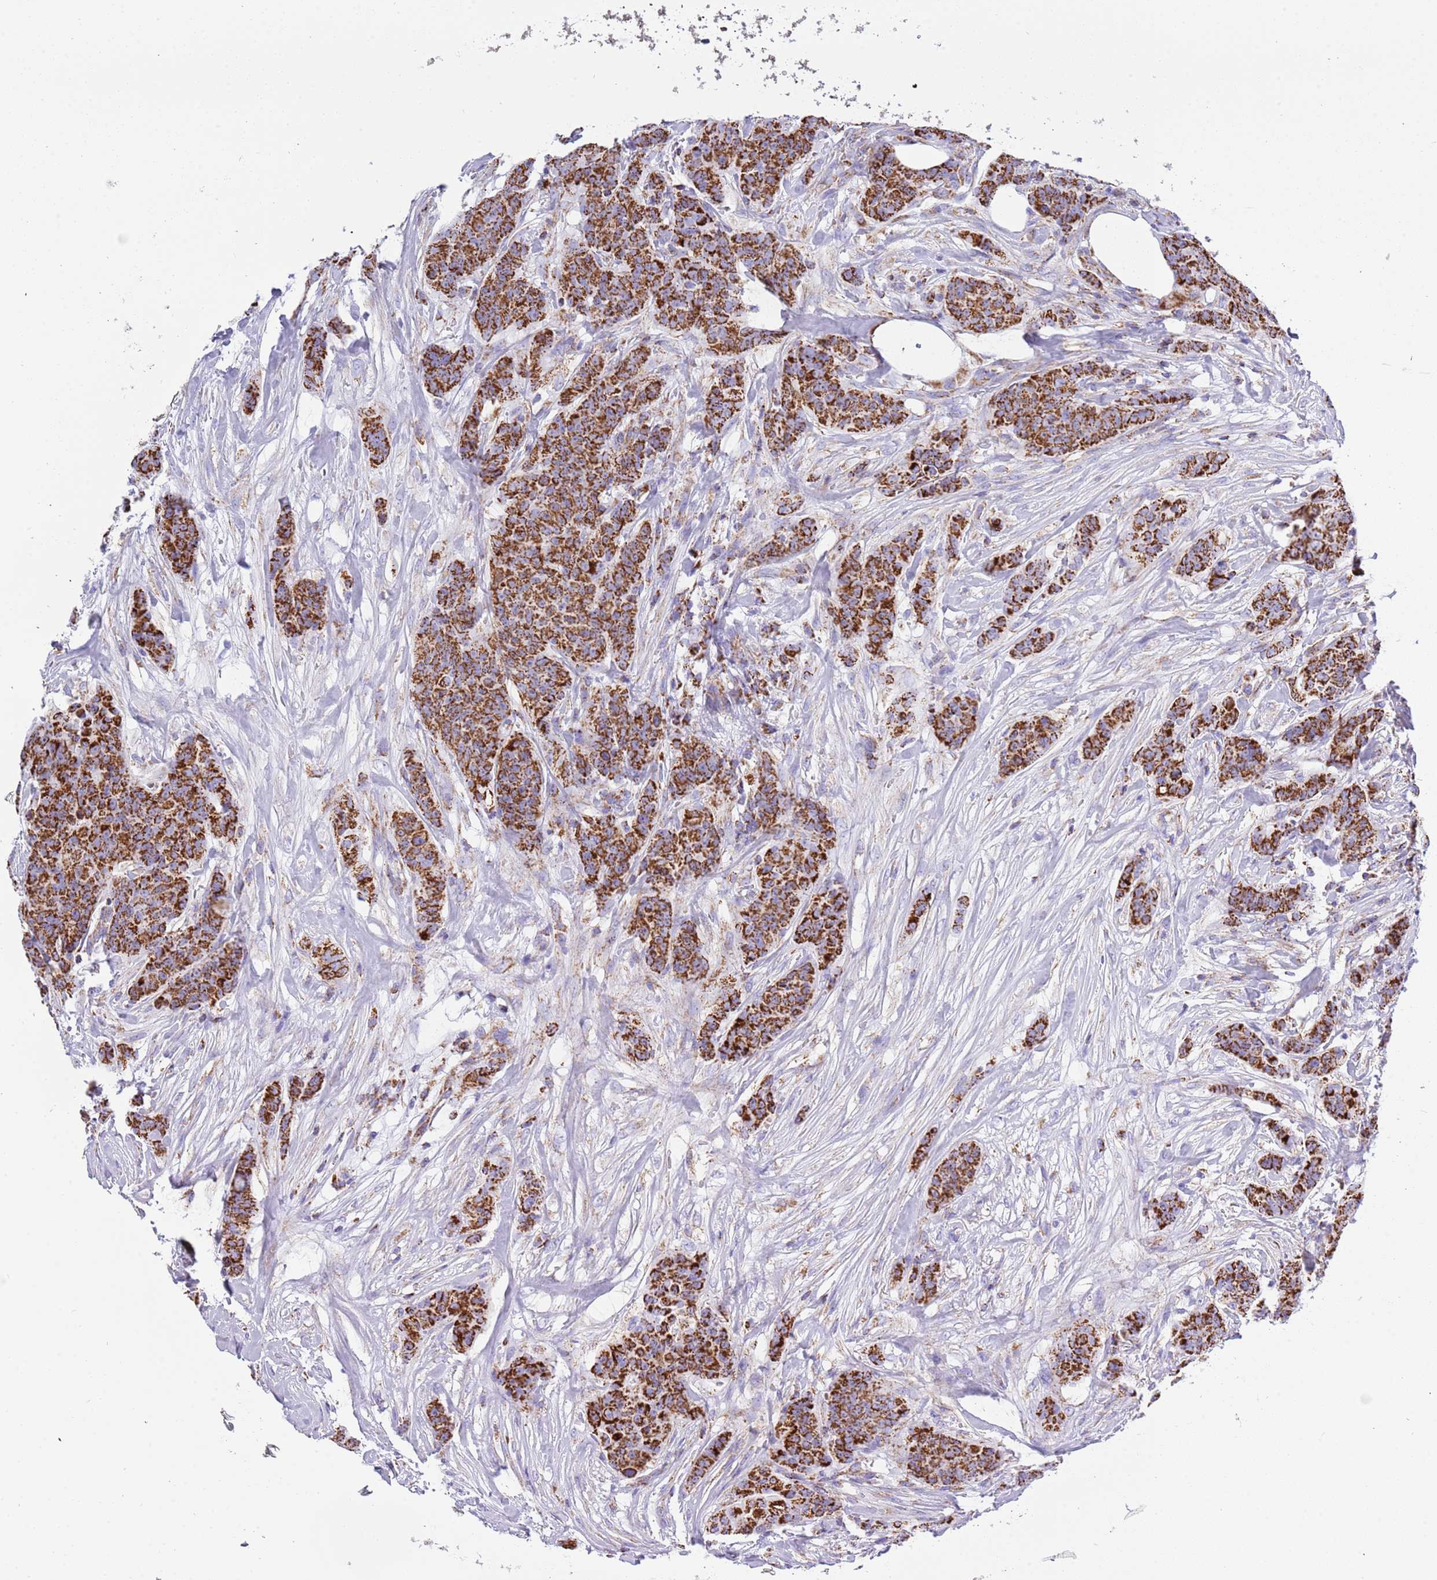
{"staining": {"intensity": "strong", "quantity": ">75%", "location": "cytoplasmic/membranous"}, "tissue": "breast cancer", "cell_type": "Tumor cells", "image_type": "cancer", "snomed": [{"axis": "morphology", "description": "Duct carcinoma"}, {"axis": "topography", "description": "Breast"}], "caption": "DAB immunohistochemical staining of human breast intraductal carcinoma exhibits strong cytoplasmic/membranous protein positivity in about >75% of tumor cells. The staining was performed using DAB (3,3'-diaminobenzidine) to visualize the protein expression in brown, while the nuclei were stained in blue with hematoxylin (Magnification: 20x).", "gene": "SUCLG2", "patient": {"sex": "female", "age": 40}}